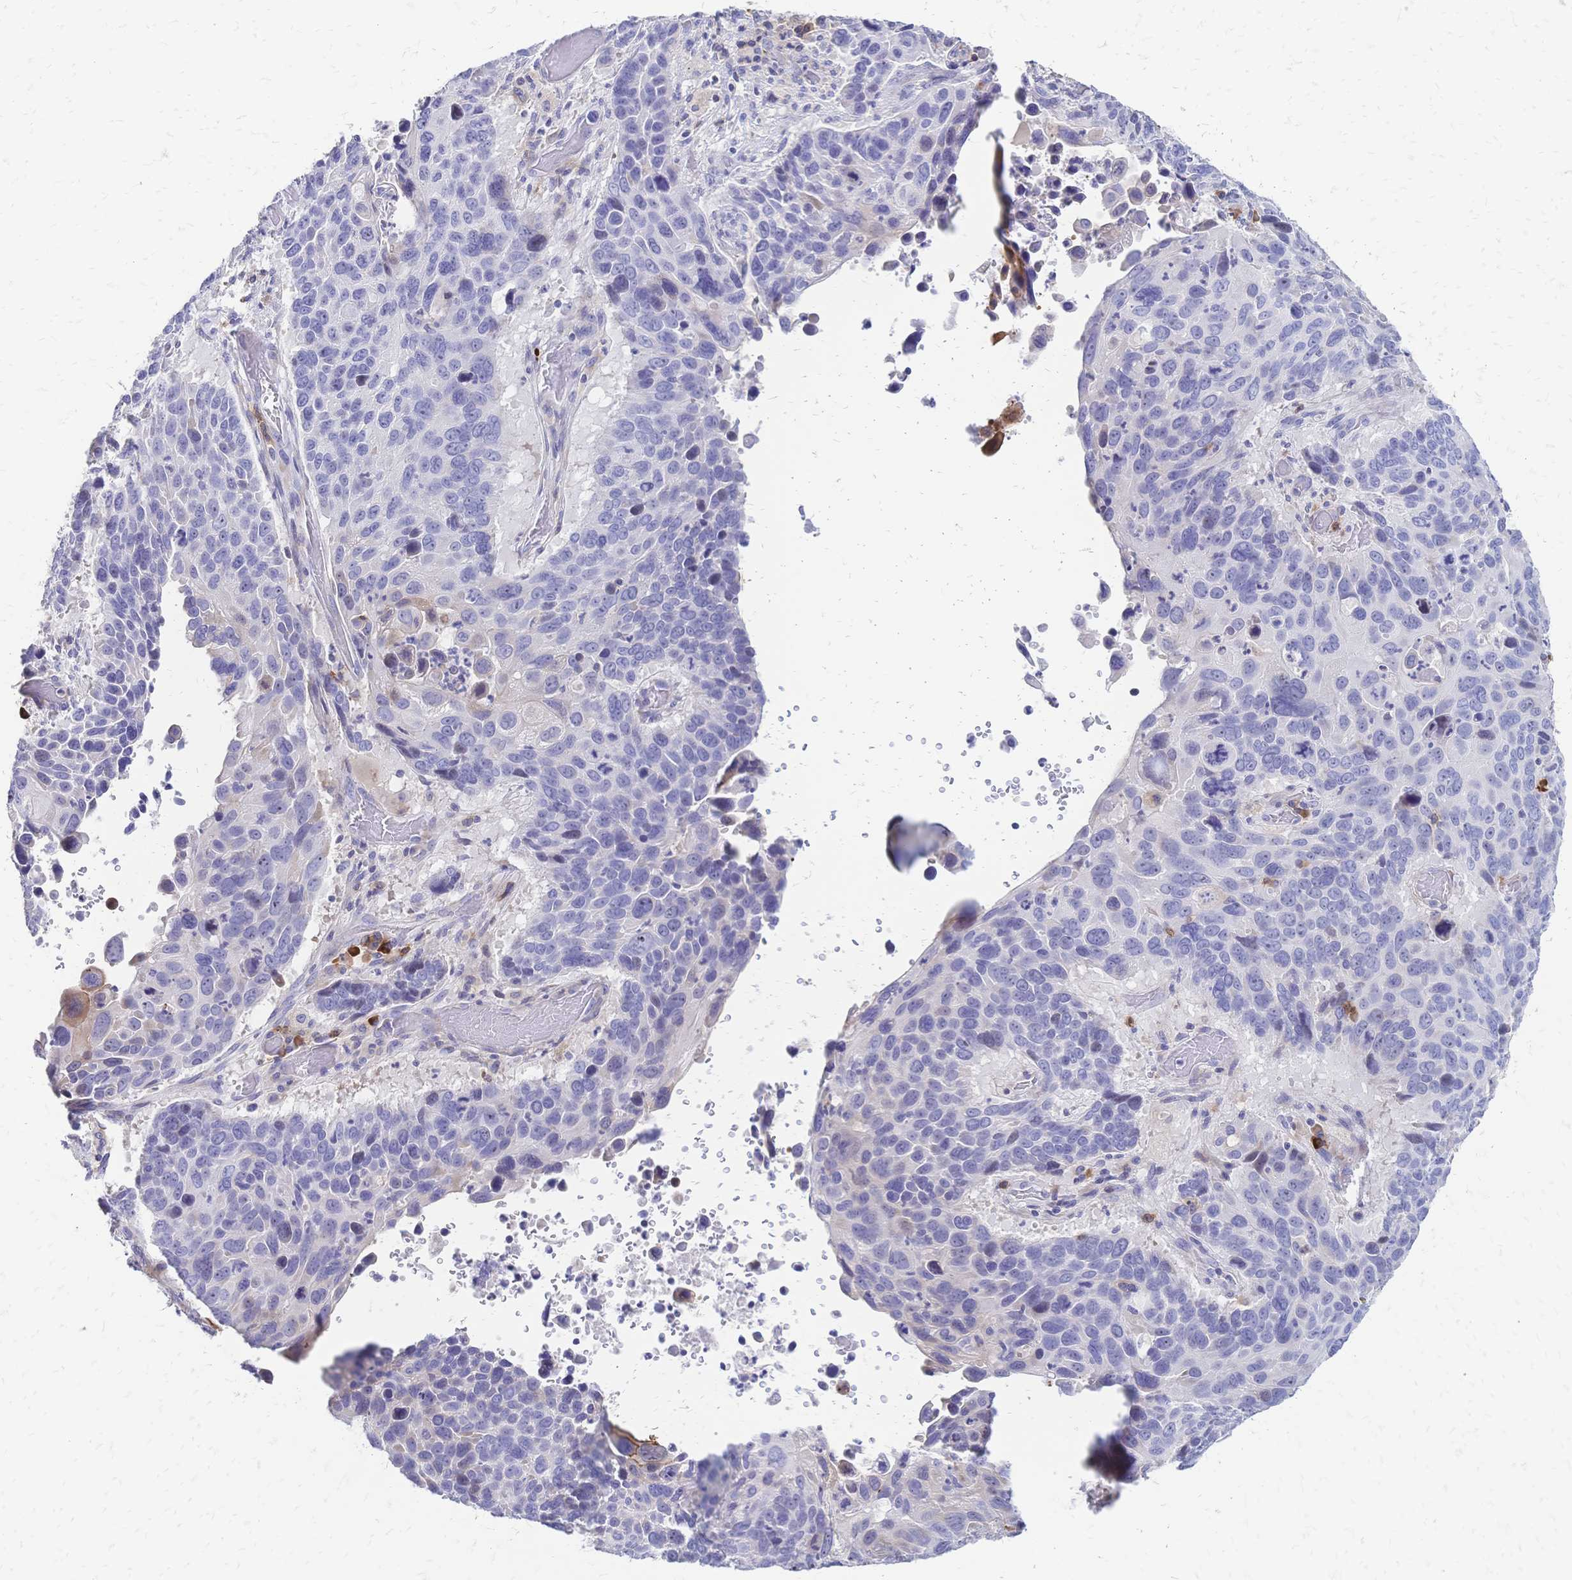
{"staining": {"intensity": "negative", "quantity": "none", "location": "none"}, "tissue": "lung cancer", "cell_type": "Tumor cells", "image_type": "cancer", "snomed": [{"axis": "morphology", "description": "Squamous cell carcinoma, NOS"}, {"axis": "topography", "description": "Lung"}], "caption": "IHC of human squamous cell carcinoma (lung) reveals no staining in tumor cells.", "gene": "IL2RA", "patient": {"sex": "male", "age": 68}}